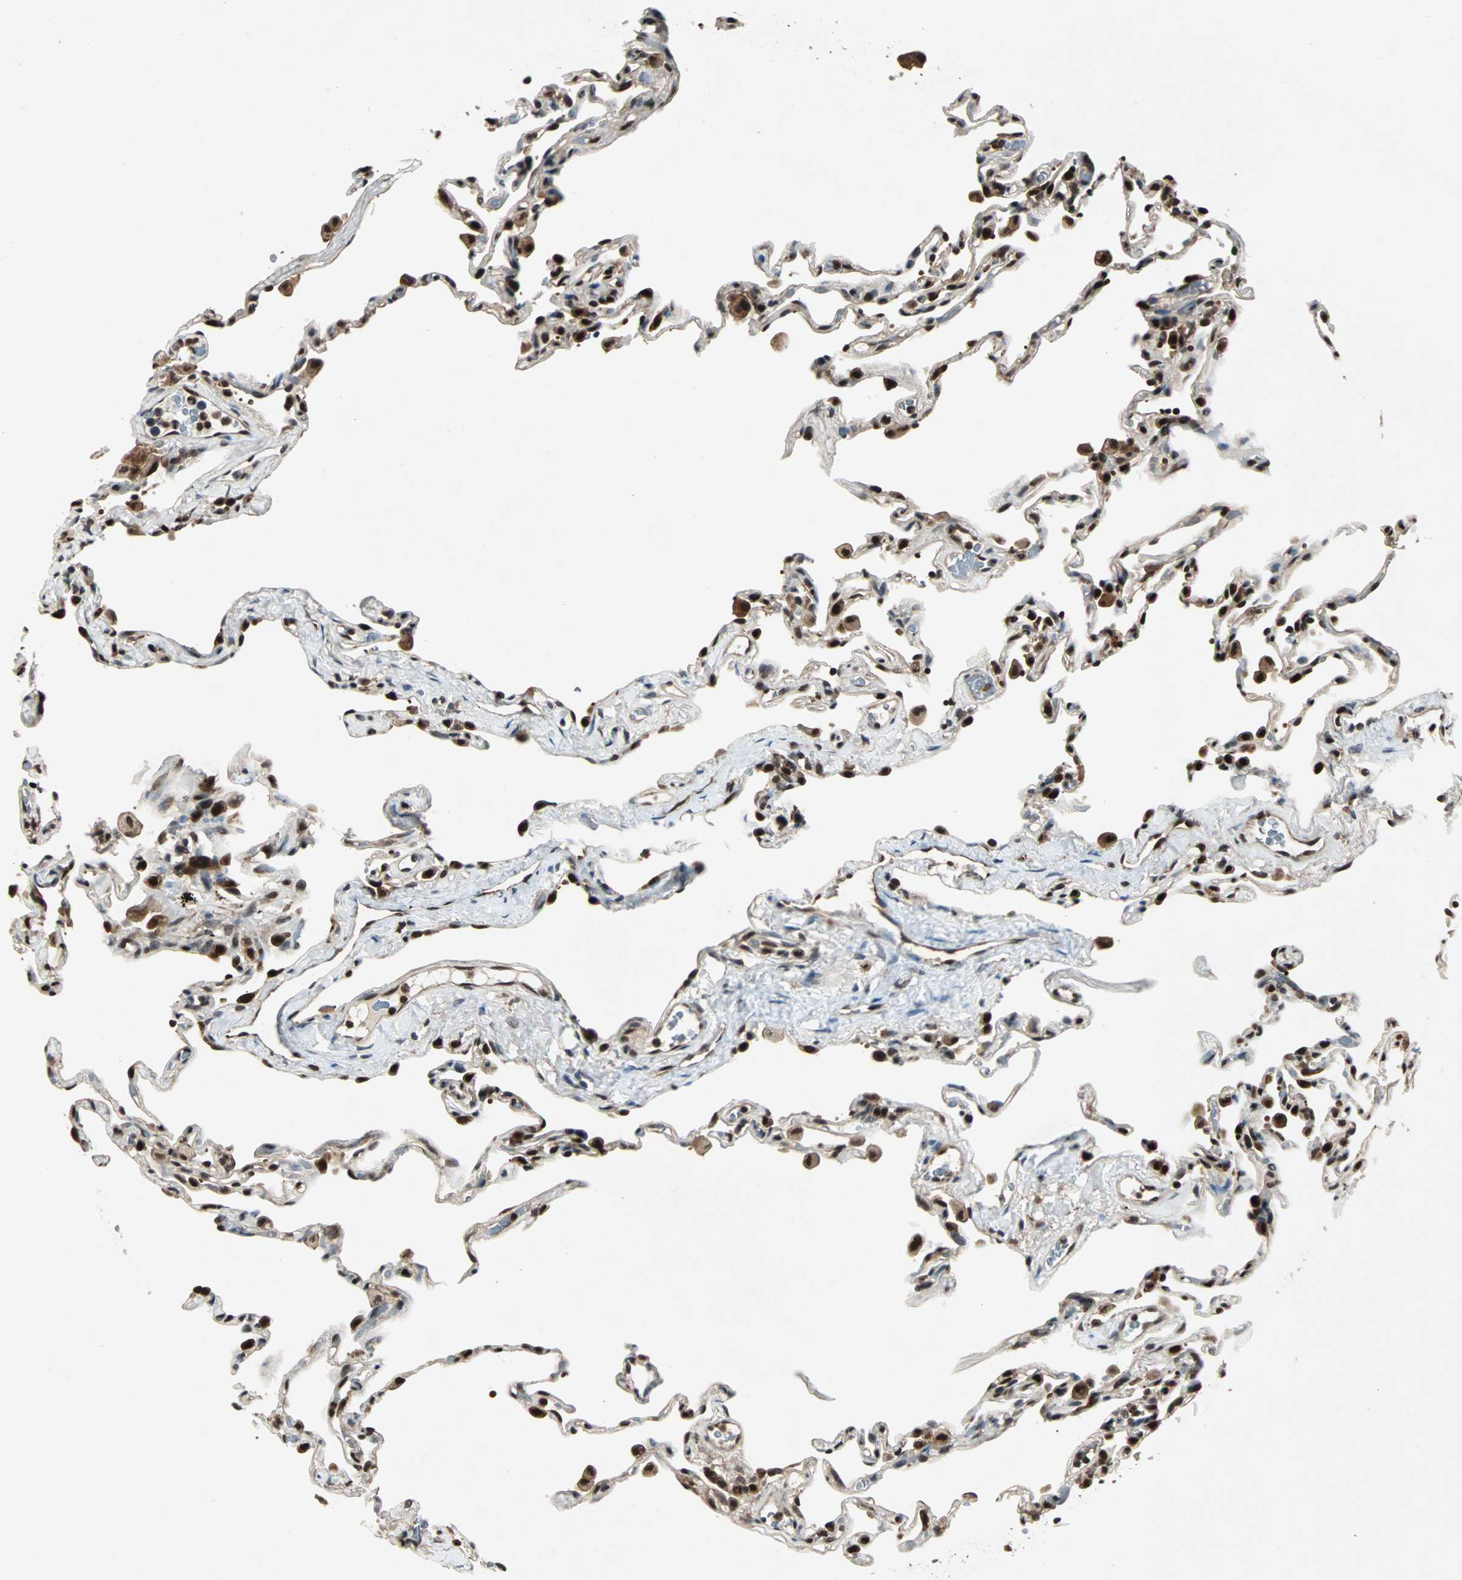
{"staining": {"intensity": "strong", "quantity": ">75%", "location": "nuclear"}, "tissue": "lung", "cell_type": "Alveolar cells", "image_type": "normal", "snomed": [{"axis": "morphology", "description": "Normal tissue, NOS"}, {"axis": "topography", "description": "Lung"}], "caption": "Unremarkable lung was stained to show a protein in brown. There is high levels of strong nuclear staining in approximately >75% of alveolar cells.", "gene": "ACLY", "patient": {"sex": "male", "age": 59}}